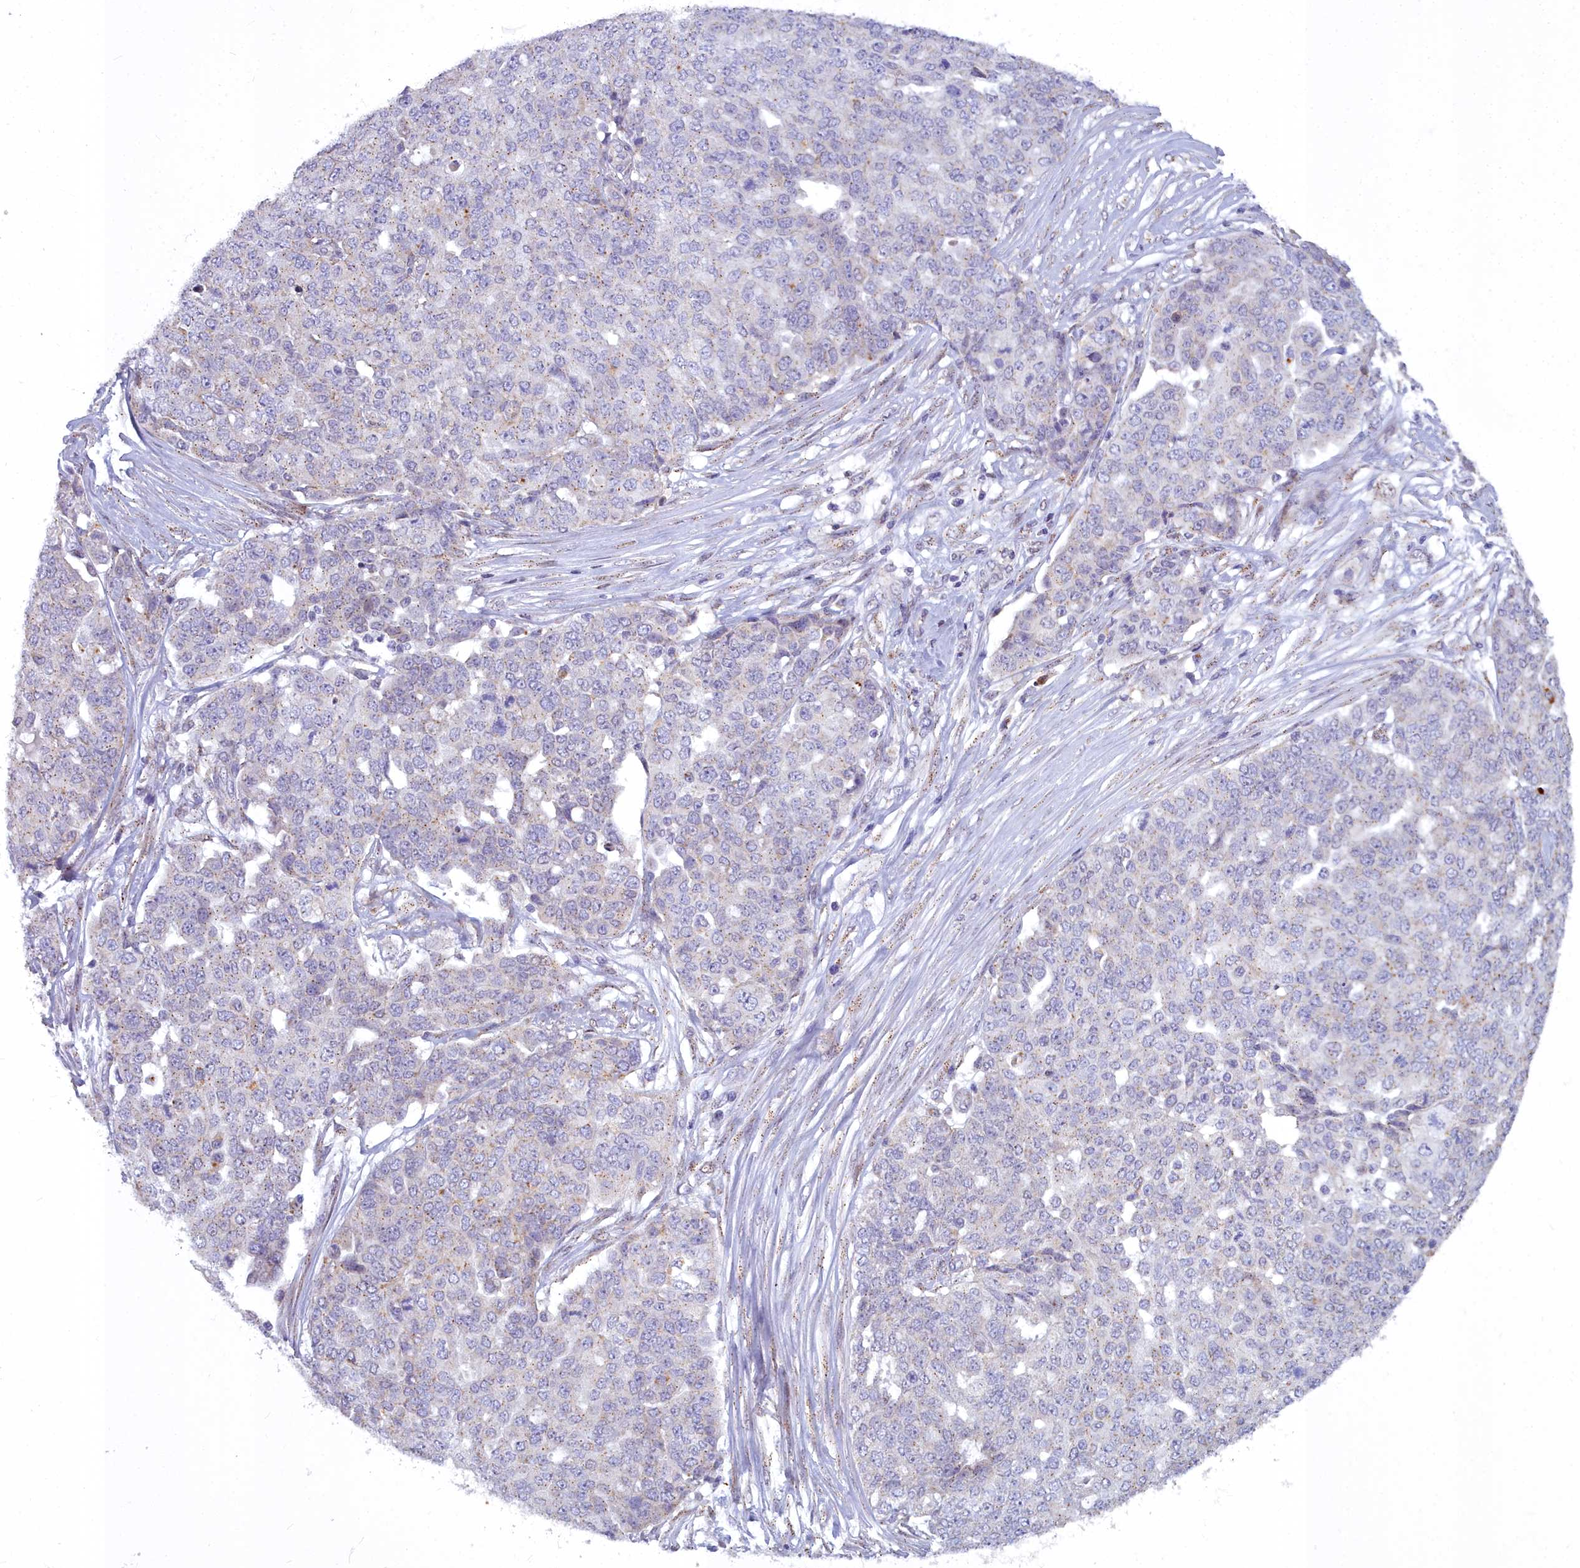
{"staining": {"intensity": "weak", "quantity": "<25%", "location": "cytoplasmic/membranous"}, "tissue": "ovarian cancer", "cell_type": "Tumor cells", "image_type": "cancer", "snomed": [{"axis": "morphology", "description": "Cystadenocarcinoma, serous, NOS"}, {"axis": "topography", "description": "Soft tissue"}, {"axis": "topography", "description": "Ovary"}], "caption": "DAB (3,3'-diaminobenzidine) immunohistochemical staining of ovarian cancer (serous cystadenocarcinoma) exhibits no significant expression in tumor cells.", "gene": "WDPCP", "patient": {"sex": "female", "age": 57}}